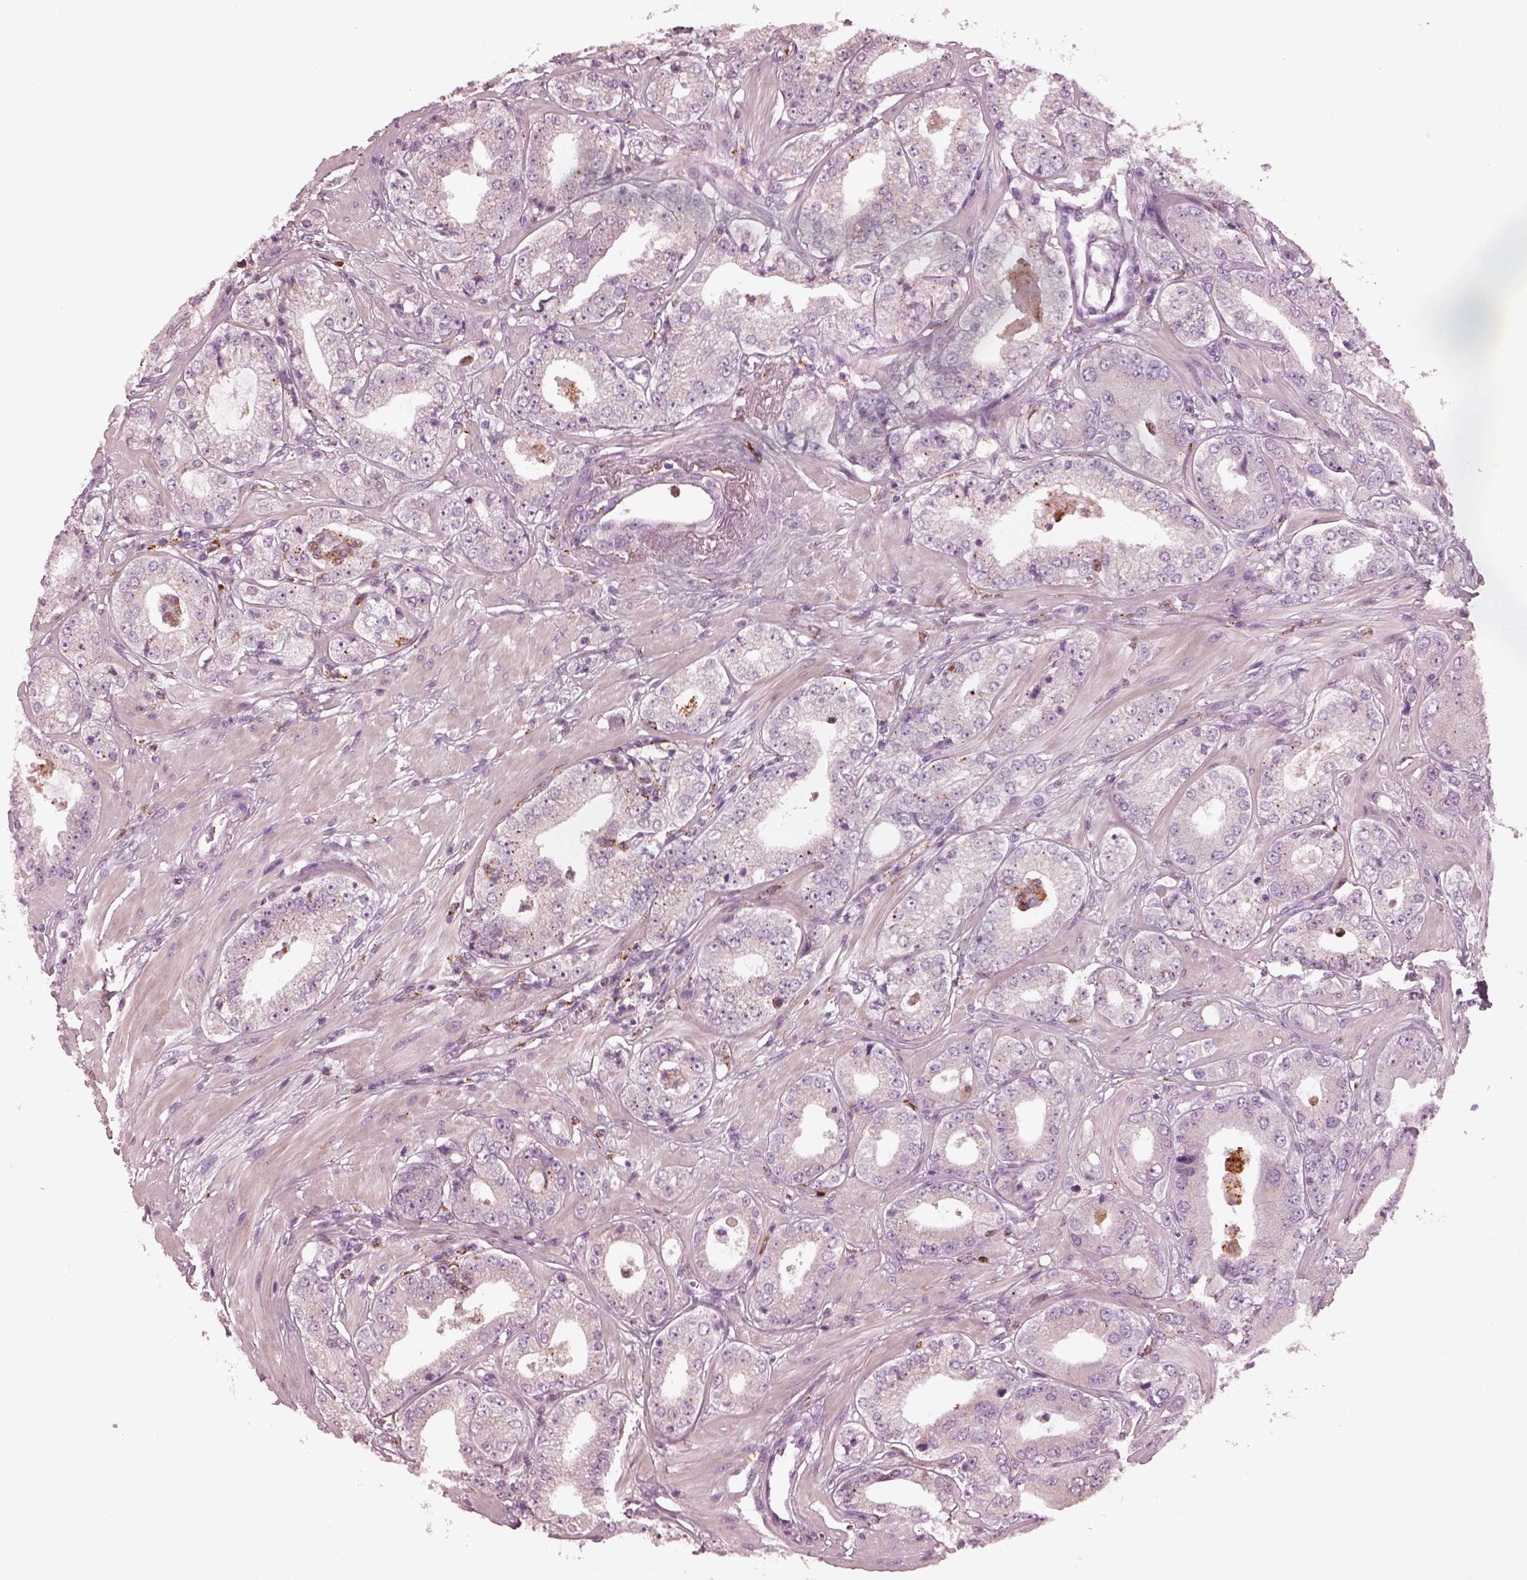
{"staining": {"intensity": "negative", "quantity": "none", "location": "none"}, "tissue": "prostate cancer", "cell_type": "Tumor cells", "image_type": "cancer", "snomed": [{"axis": "morphology", "description": "Adenocarcinoma, Low grade"}, {"axis": "topography", "description": "Prostate"}], "caption": "This is an IHC image of prostate cancer. There is no positivity in tumor cells.", "gene": "SLAMF8", "patient": {"sex": "male", "age": 60}}